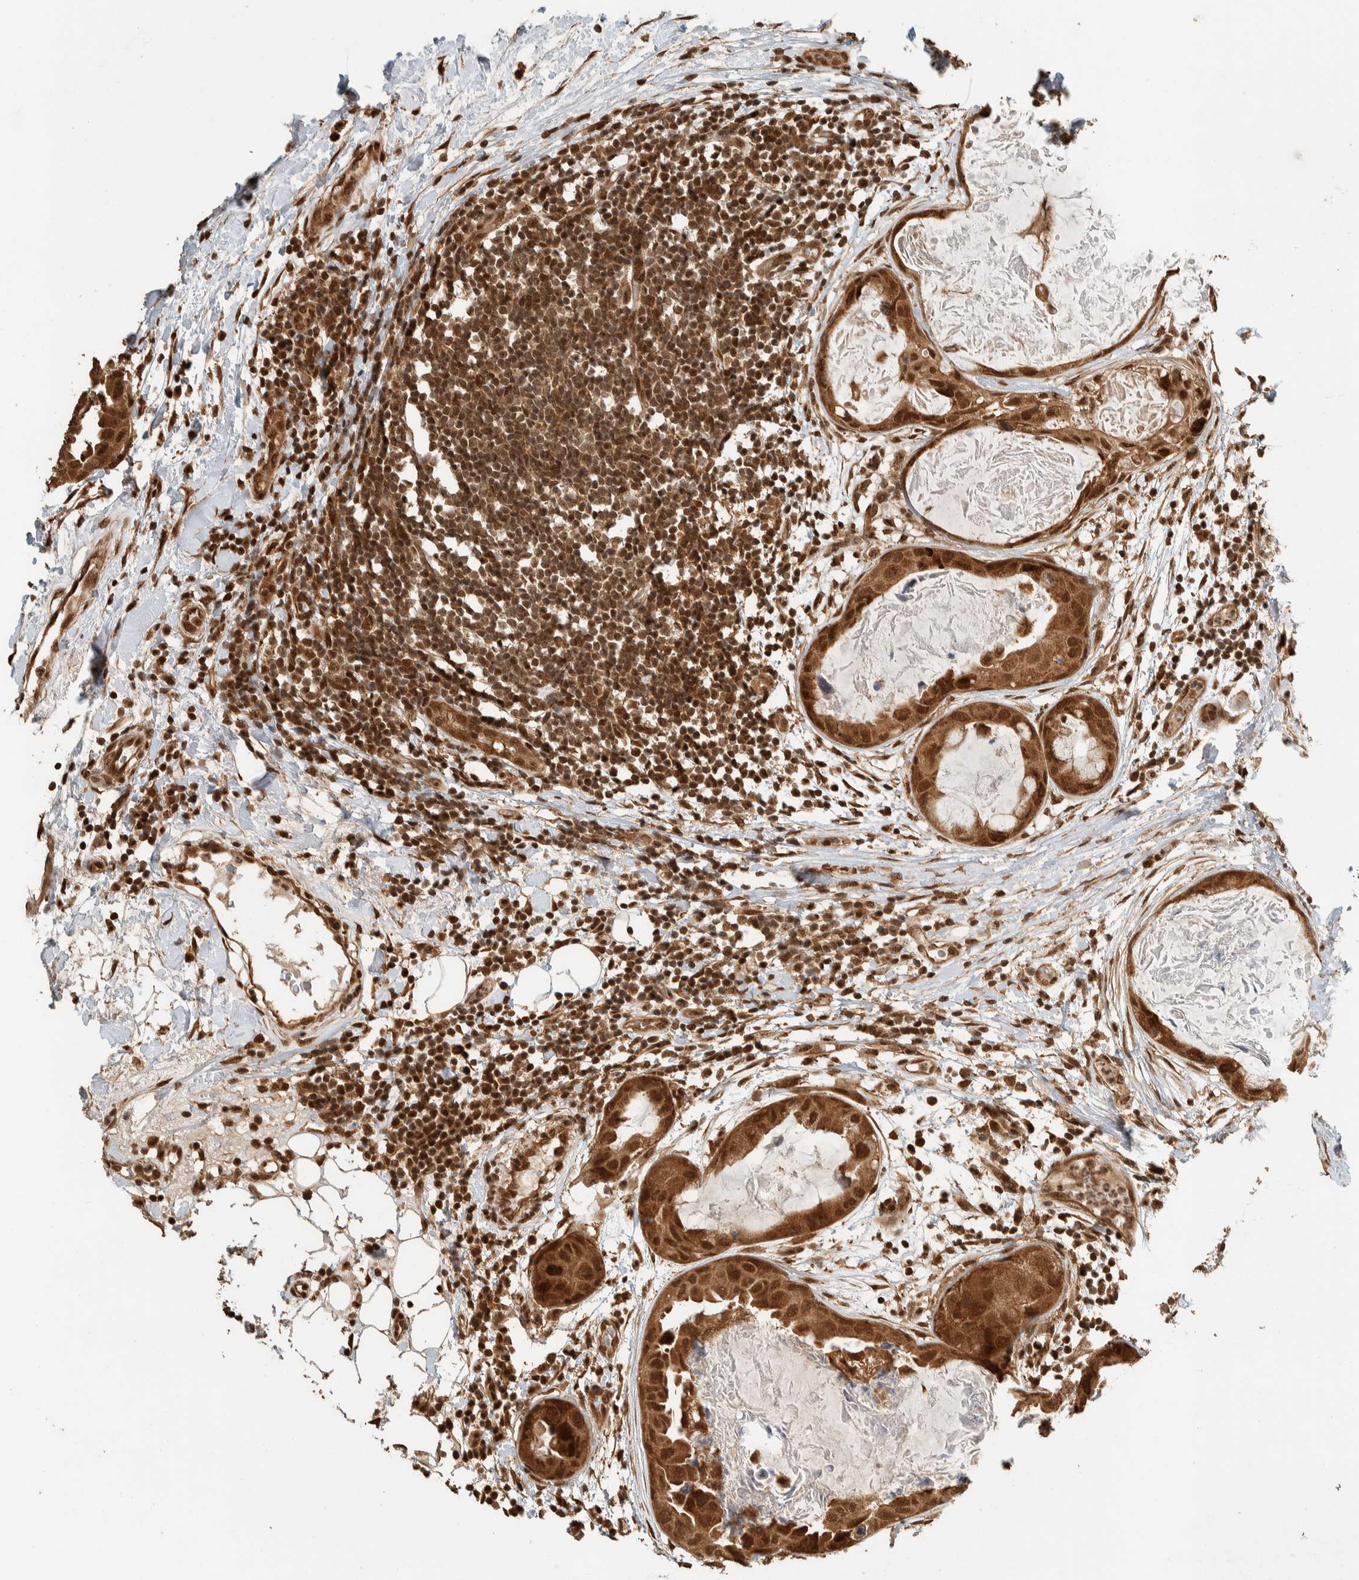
{"staining": {"intensity": "strong", "quantity": ">75%", "location": "cytoplasmic/membranous,nuclear"}, "tissue": "breast cancer", "cell_type": "Tumor cells", "image_type": "cancer", "snomed": [{"axis": "morphology", "description": "Duct carcinoma"}, {"axis": "topography", "description": "Breast"}], "caption": "Breast cancer (invasive ductal carcinoma) stained with DAB immunohistochemistry (IHC) shows high levels of strong cytoplasmic/membranous and nuclear expression in approximately >75% of tumor cells.", "gene": "ZBTB2", "patient": {"sex": "female", "age": 40}}